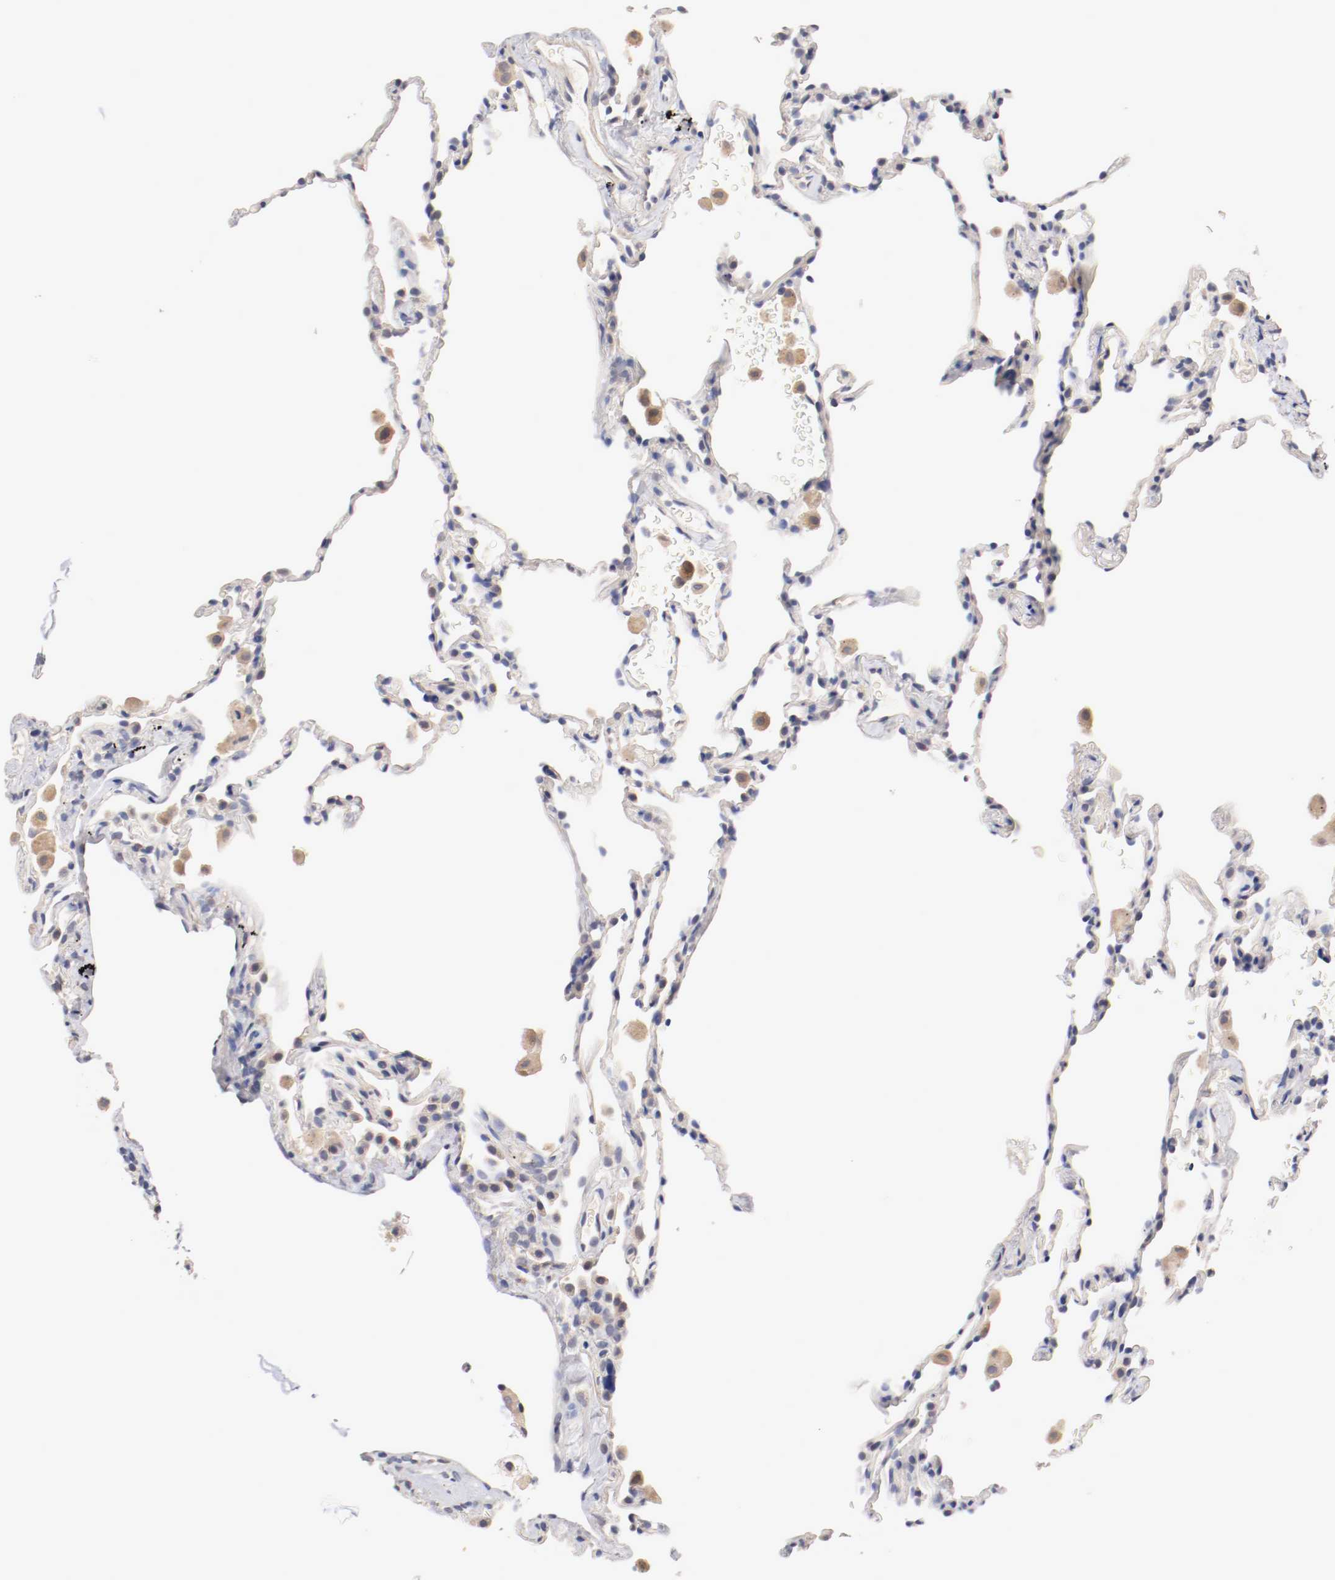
{"staining": {"intensity": "negative", "quantity": "none", "location": "none"}, "tissue": "lung", "cell_type": "Alveolar cells", "image_type": "normal", "snomed": [{"axis": "morphology", "description": "Normal tissue, NOS"}, {"axis": "morphology", "description": "Soft tissue tumor metastatic"}, {"axis": "topography", "description": "Lung"}], "caption": "A high-resolution image shows immunohistochemistry staining of normal lung, which shows no significant positivity in alveolar cells.", "gene": "CEBPE", "patient": {"sex": "male", "age": 59}}